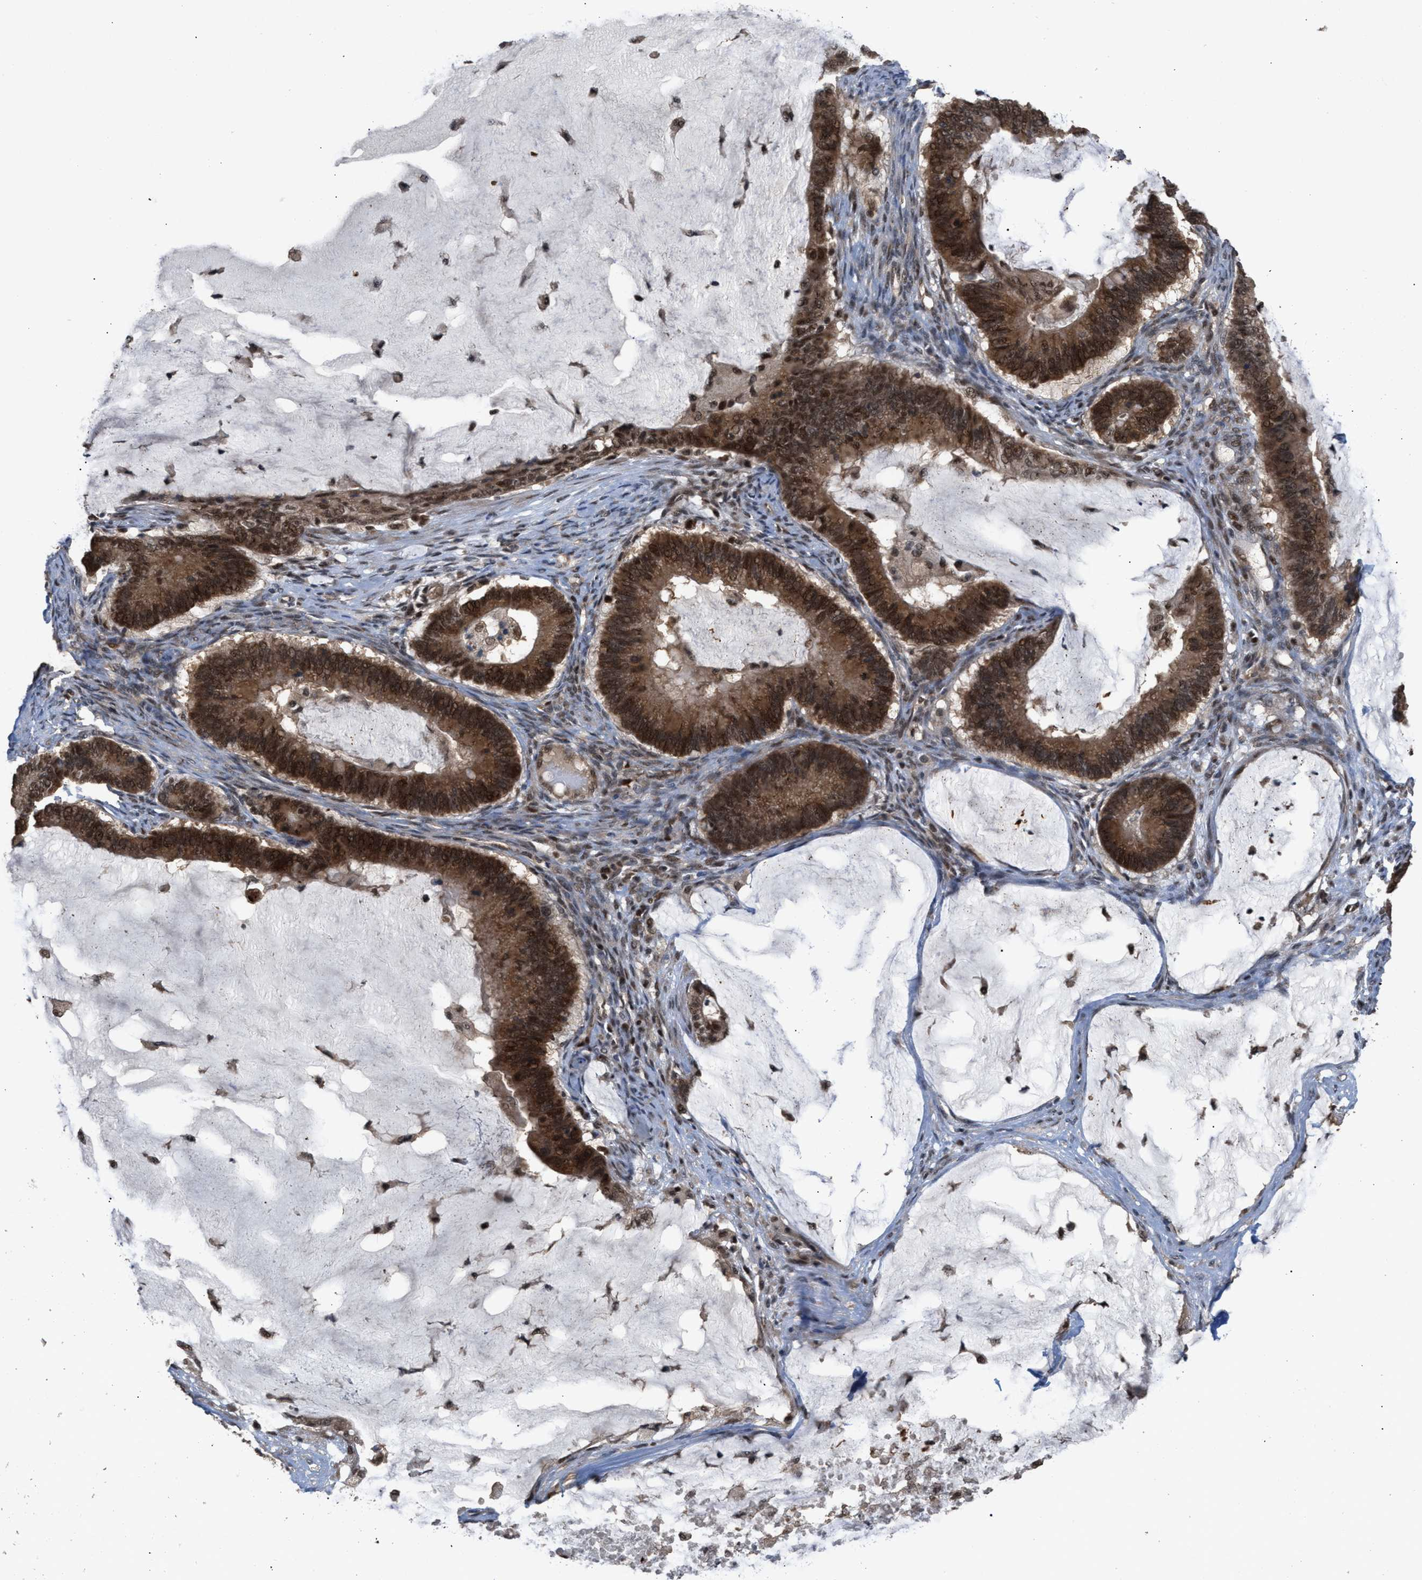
{"staining": {"intensity": "strong", "quantity": ">75%", "location": "cytoplasmic/membranous,nuclear"}, "tissue": "ovarian cancer", "cell_type": "Tumor cells", "image_type": "cancer", "snomed": [{"axis": "morphology", "description": "Cystadenocarcinoma, mucinous, NOS"}, {"axis": "topography", "description": "Ovary"}], "caption": "DAB (3,3'-diaminobenzidine) immunohistochemical staining of ovarian cancer (mucinous cystadenocarcinoma) reveals strong cytoplasmic/membranous and nuclear protein staining in approximately >75% of tumor cells. The protein of interest is stained brown, and the nuclei are stained in blue (DAB (3,3'-diaminobenzidine) IHC with brightfield microscopy, high magnification).", "gene": "C9orf78", "patient": {"sex": "female", "age": 61}}